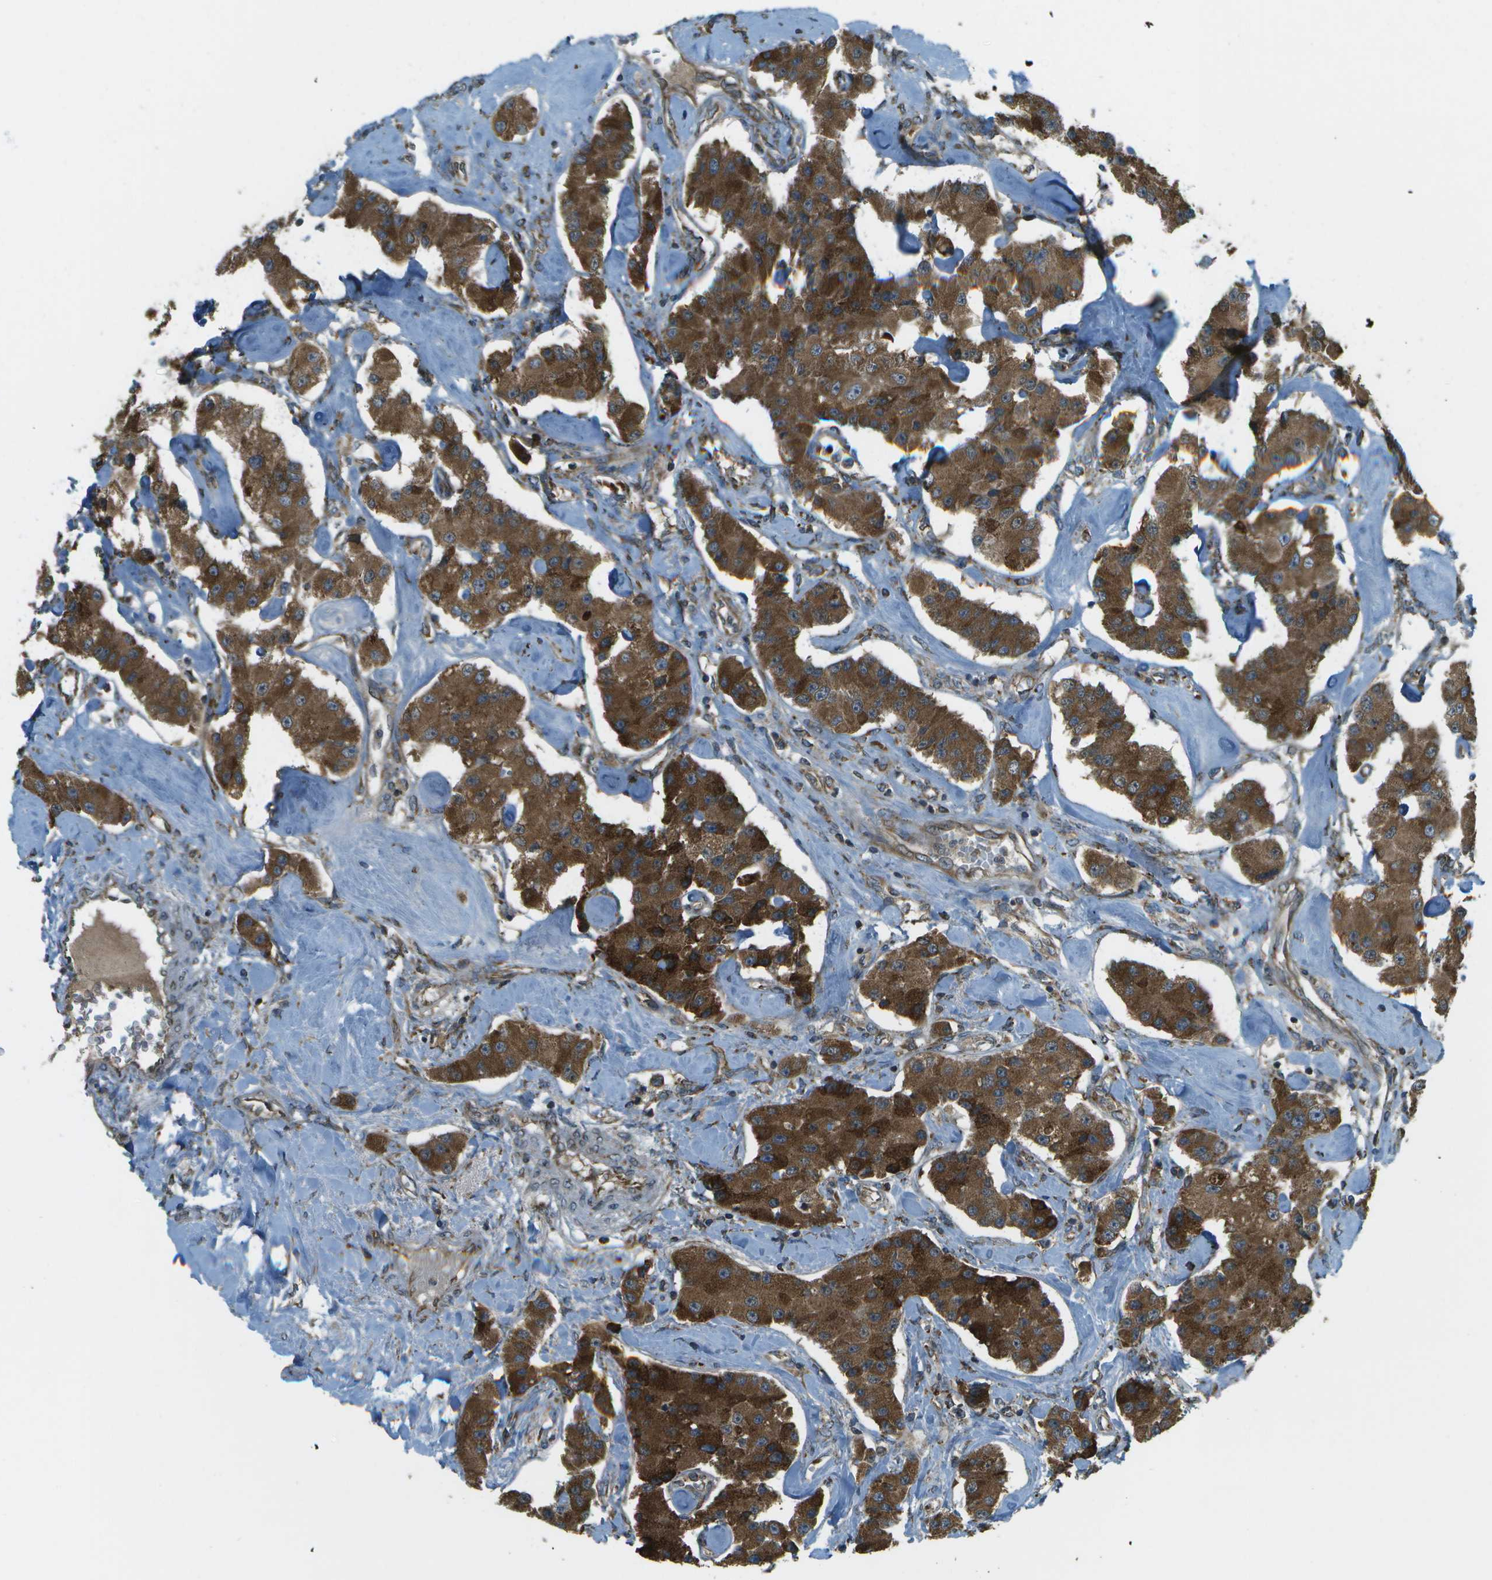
{"staining": {"intensity": "strong", "quantity": ">75%", "location": "cytoplasmic/membranous"}, "tissue": "carcinoid", "cell_type": "Tumor cells", "image_type": "cancer", "snomed": [{"axis": "morphology", "description": "Carcinoid, malignant, NOS"}, {"axis": "topography", "description": "Pancreas"}], "caption": "Human malignant carcinoid stained for a protein (brown) reveals strong cytoplasmic/membranous positive expression in about >75% of tumor cells.", "gene": "USP30", "patient": {"sex": "male", "age": 41}}